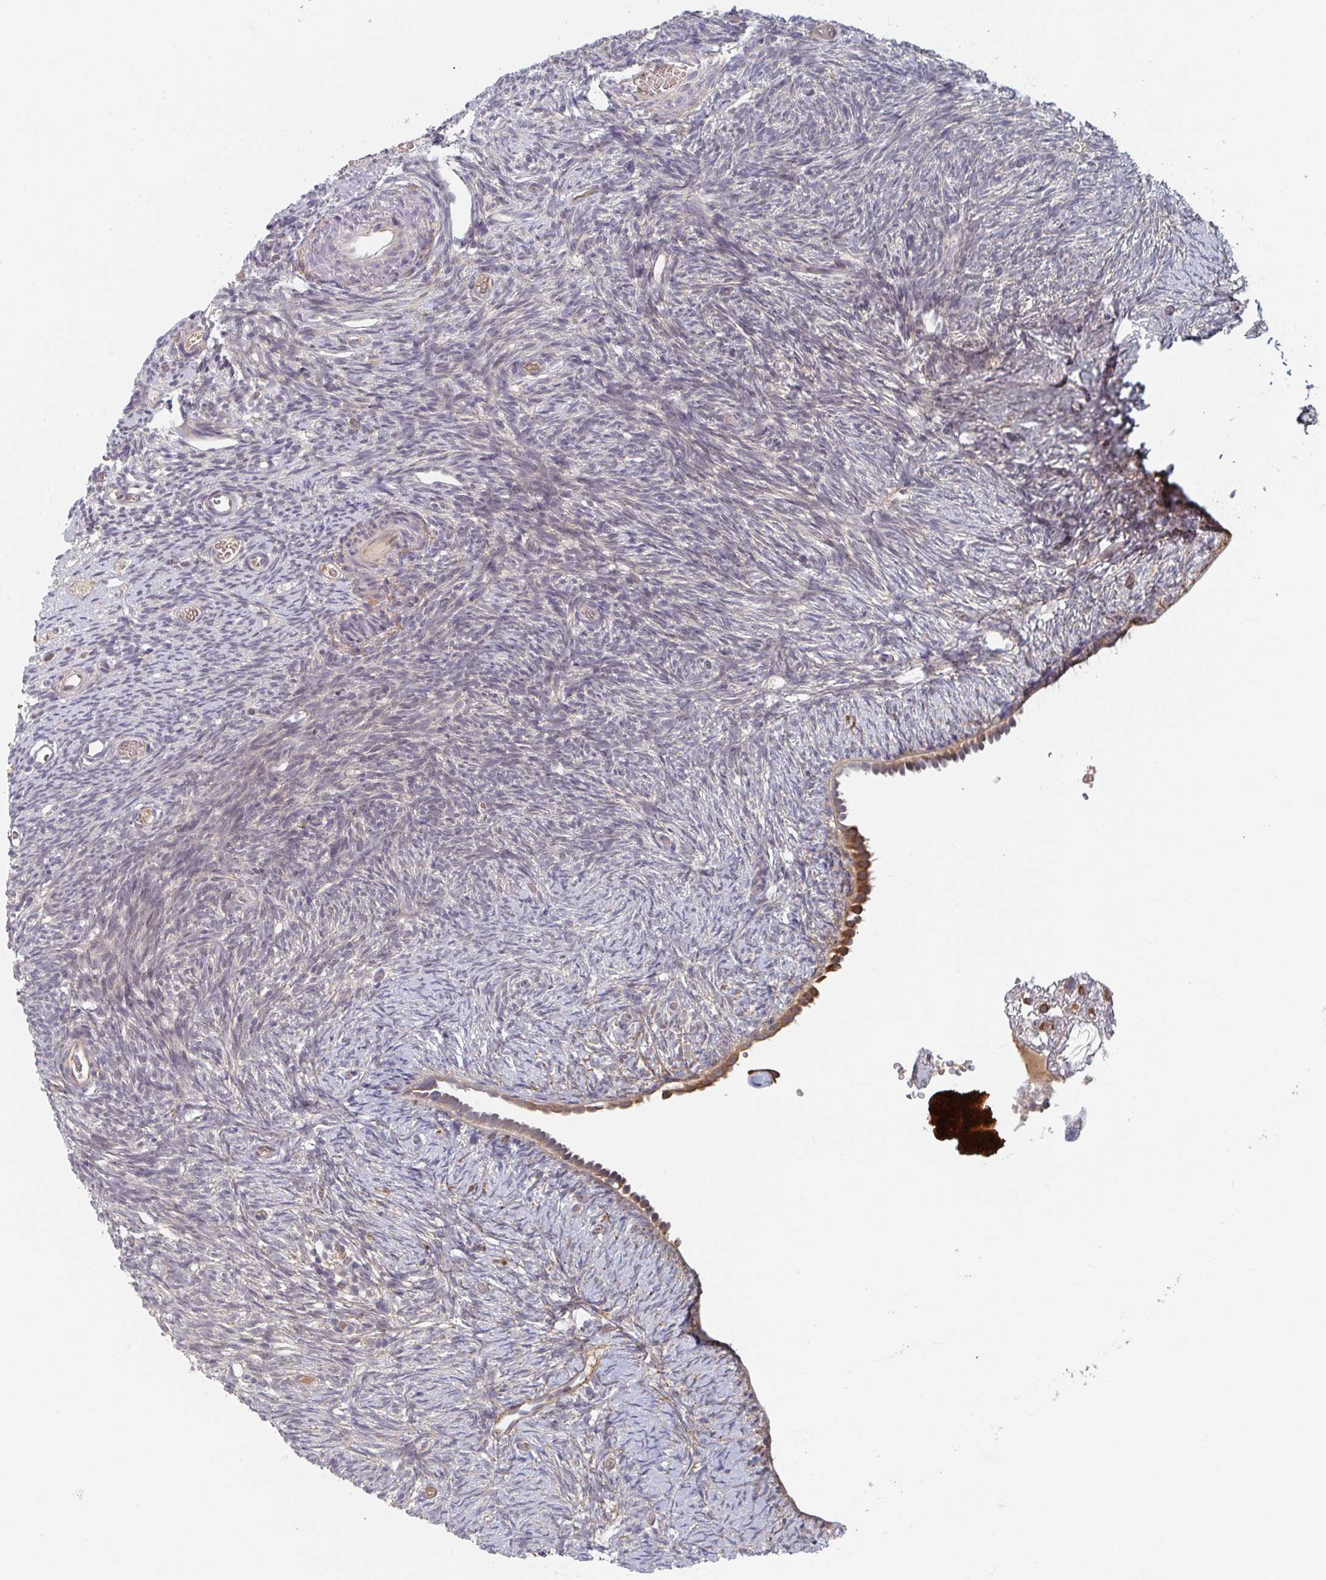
{"staining": {"intensity": "weak", "quantity": ">75%", "location": "cytoplasmic/membranous"}, "tissue": "ovary", "cell_type": "Follicle cells", "image_type": "normal", "snomed": [{"axis": "morphology", "description": "Normal tissue, NOS"}, {"axis": "topography", "description": "Ovary"}], "caption": "Weak cytoplasmic/membranous protein staining is appreciated in about >75% of follicle cells in ovary.", "gene": "ELOVL1", "patient": {"sex": "female", "age": 39}}